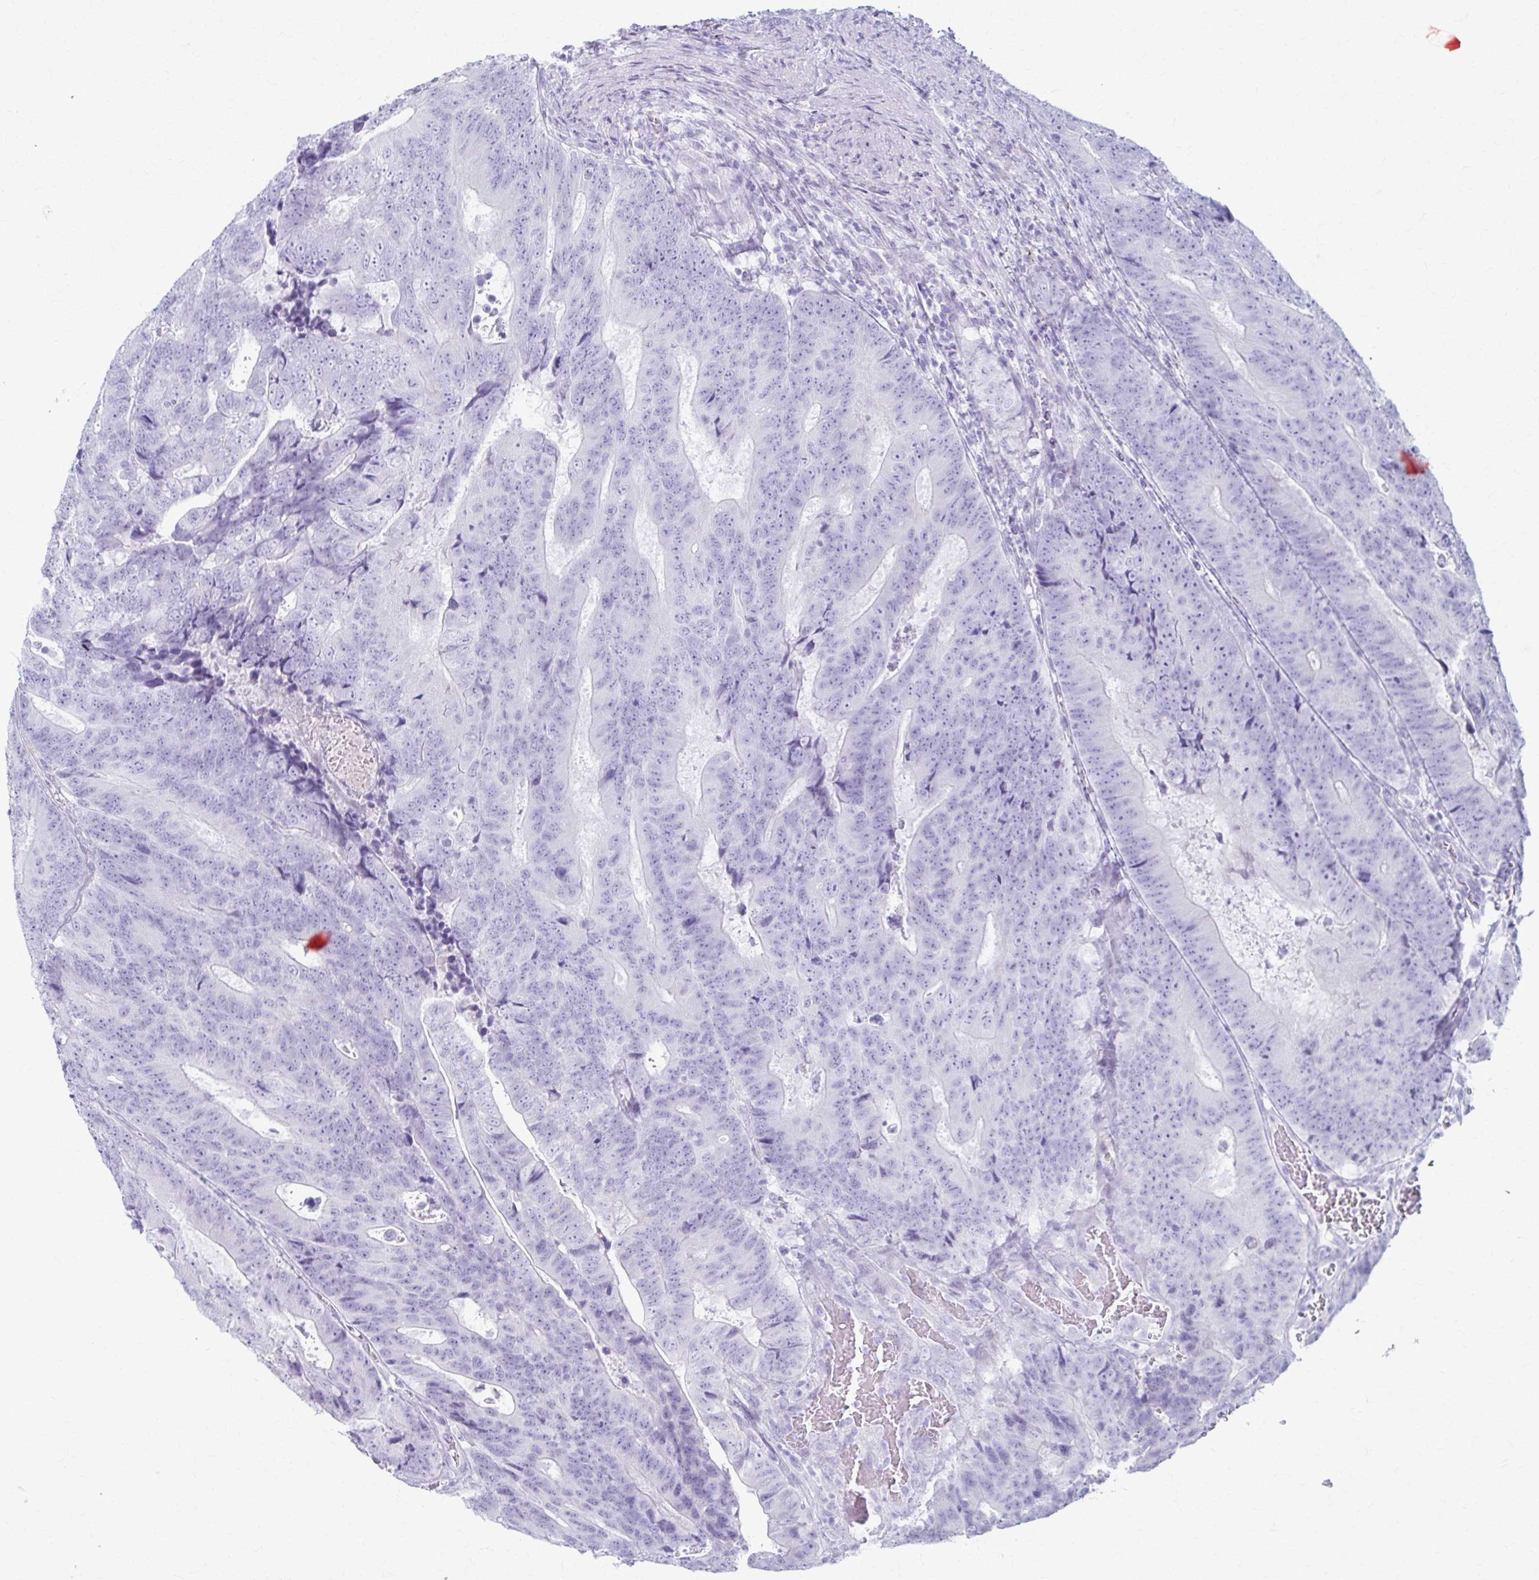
{"staining": {"intensity": "negative", "quantity": "none", "location": "none"}, "tissue": "colorectal cancer", "cell_type": "Tumor cells", "image_type": "cancer", "snomed": [{"axis": "morphology", "description": "Adenocarcinoma, NOS"}, {"axis": "topography", "description": "Colon"}], "caption": "IHC of adenocarcinoma (colorectal) demonstrates no expression in tumor cells.", "gene": "LDLRAP1", "patient": {"sex": "female", "age": 48}}